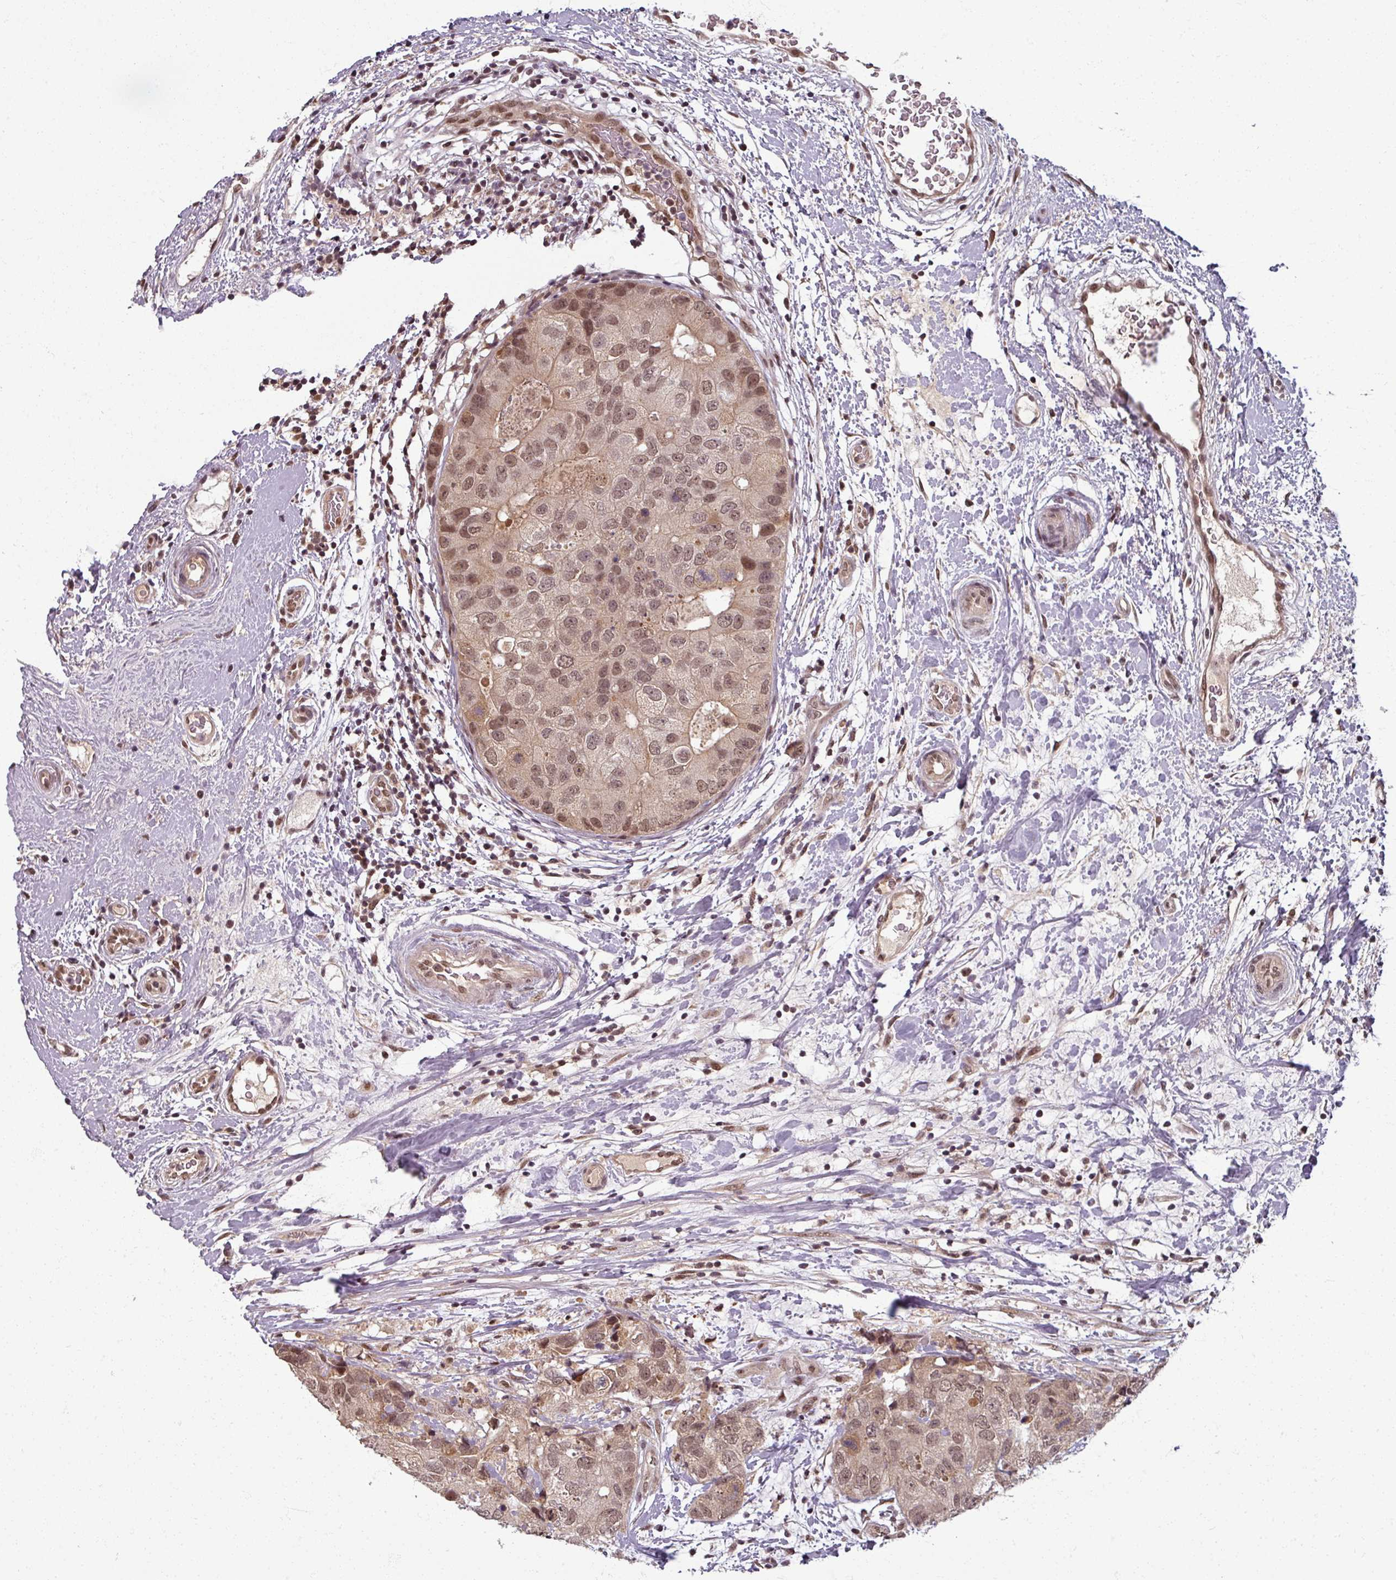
{"staining": {"intensity": "moderate", "quantity": ">75%", "location": "nuclear"}, "tissue": "breast cancer", "cell_type": "Tumor cells", "image_type": "cancer", "snomed": [{"axis": "morphology", "description": "Duct carcinoma"}, {"axis": "topography", "description": "Breast"}], "caption": "Immunohistochemistry (IHC) (DAB (3,3'-diaminobenzidine)) staining of breast cancer (intraductal carcinoma) displays moderate nuclear protein staining in about >75% of tumor cells.", "gene": "POLR2G", "patient": {"sex": "female", "age": 62}}